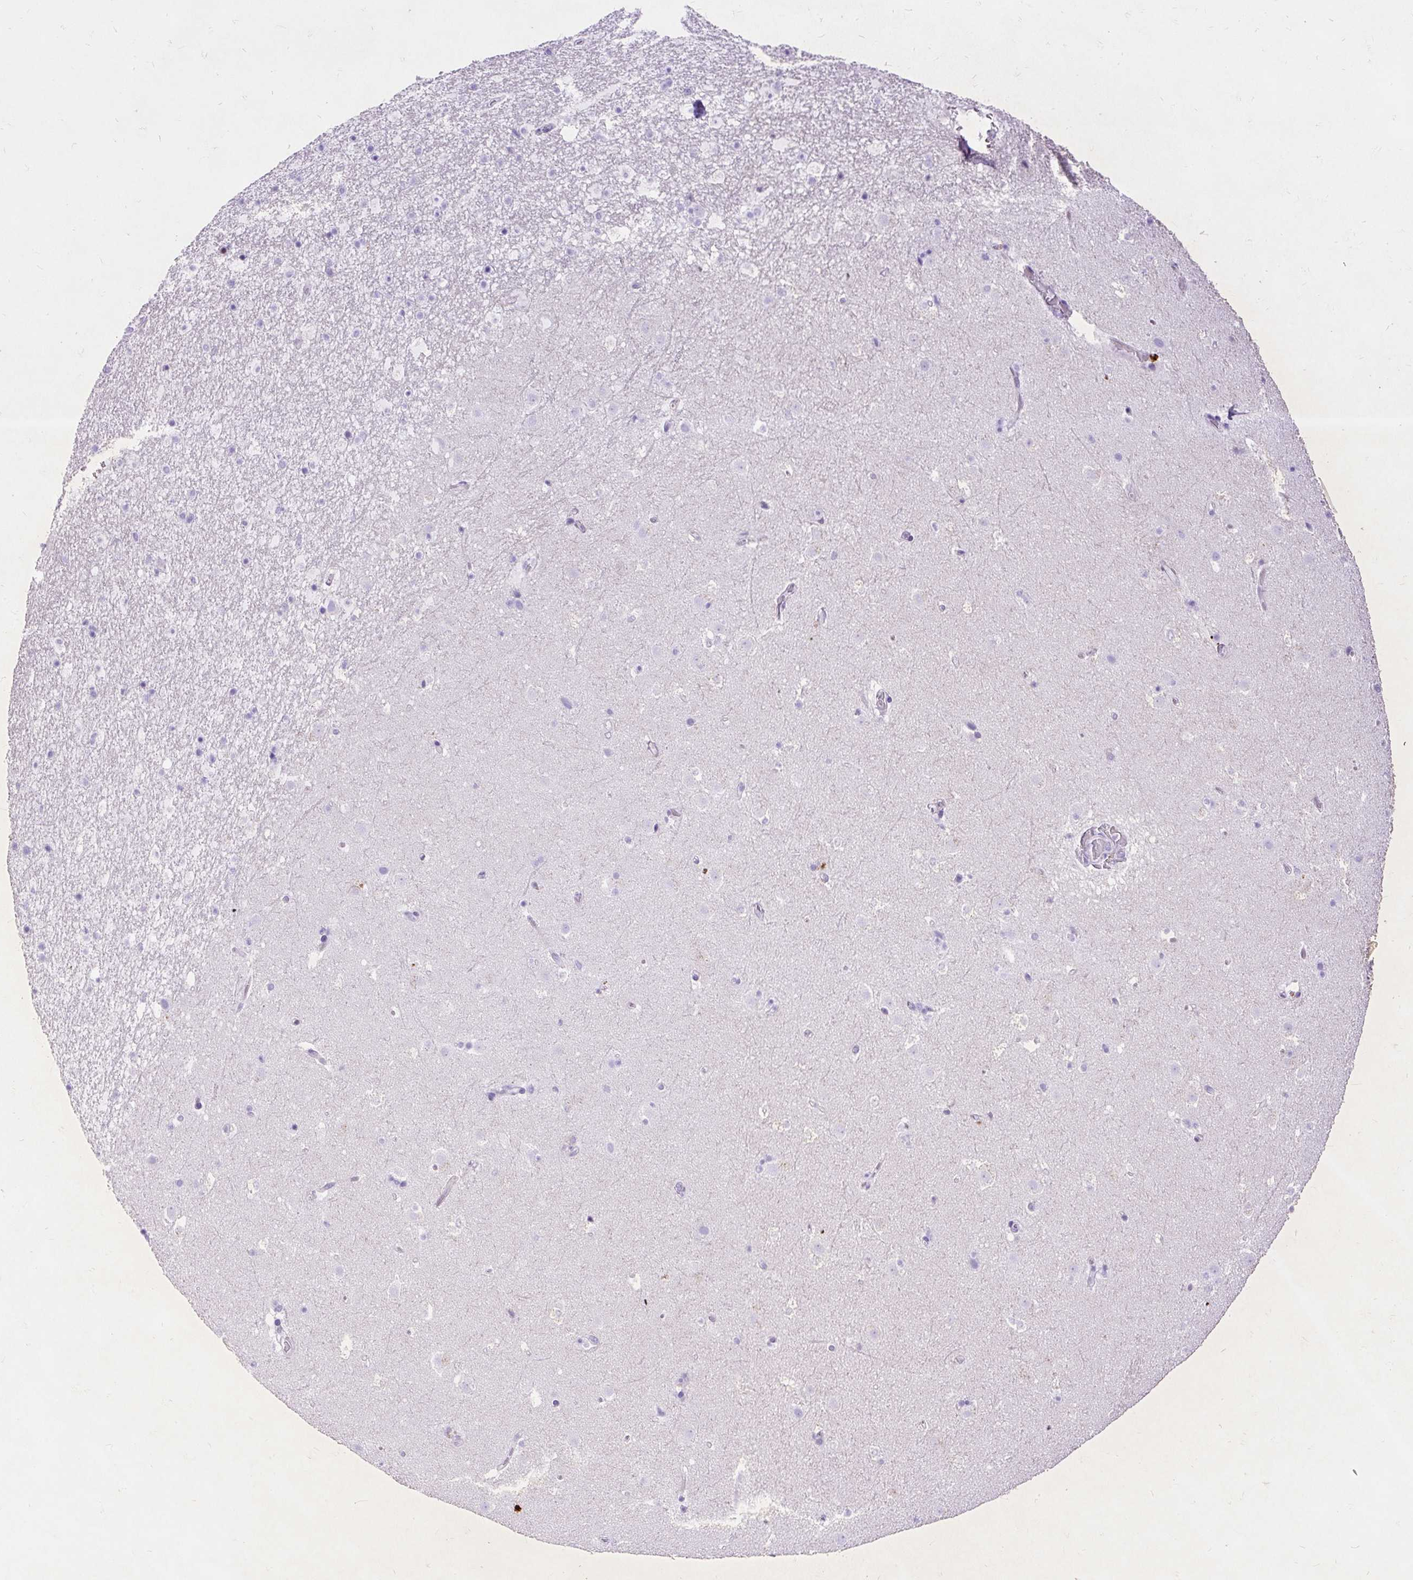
{"staining": {"intensity": "negative", "quantity": "none", "location": "none"}, "tissue": "caudate", "cell_type": "Glial cells", "image_type": "normal", "snomed": [{"axis": "morphology", "description": "Normal tissue, NOS"}, {"axis": "topography", "description": "Lateral ventricle wall"}], "caption": "The immunohistochemistry micrograph has no significant staining in glial cells of caudate. (DAB (3,3'-diaminobenzidine) immunohistochemistry with hematoxylin counter stain).", "gene": "SPC24", "patient": {"sex": "male", "age": 37}}